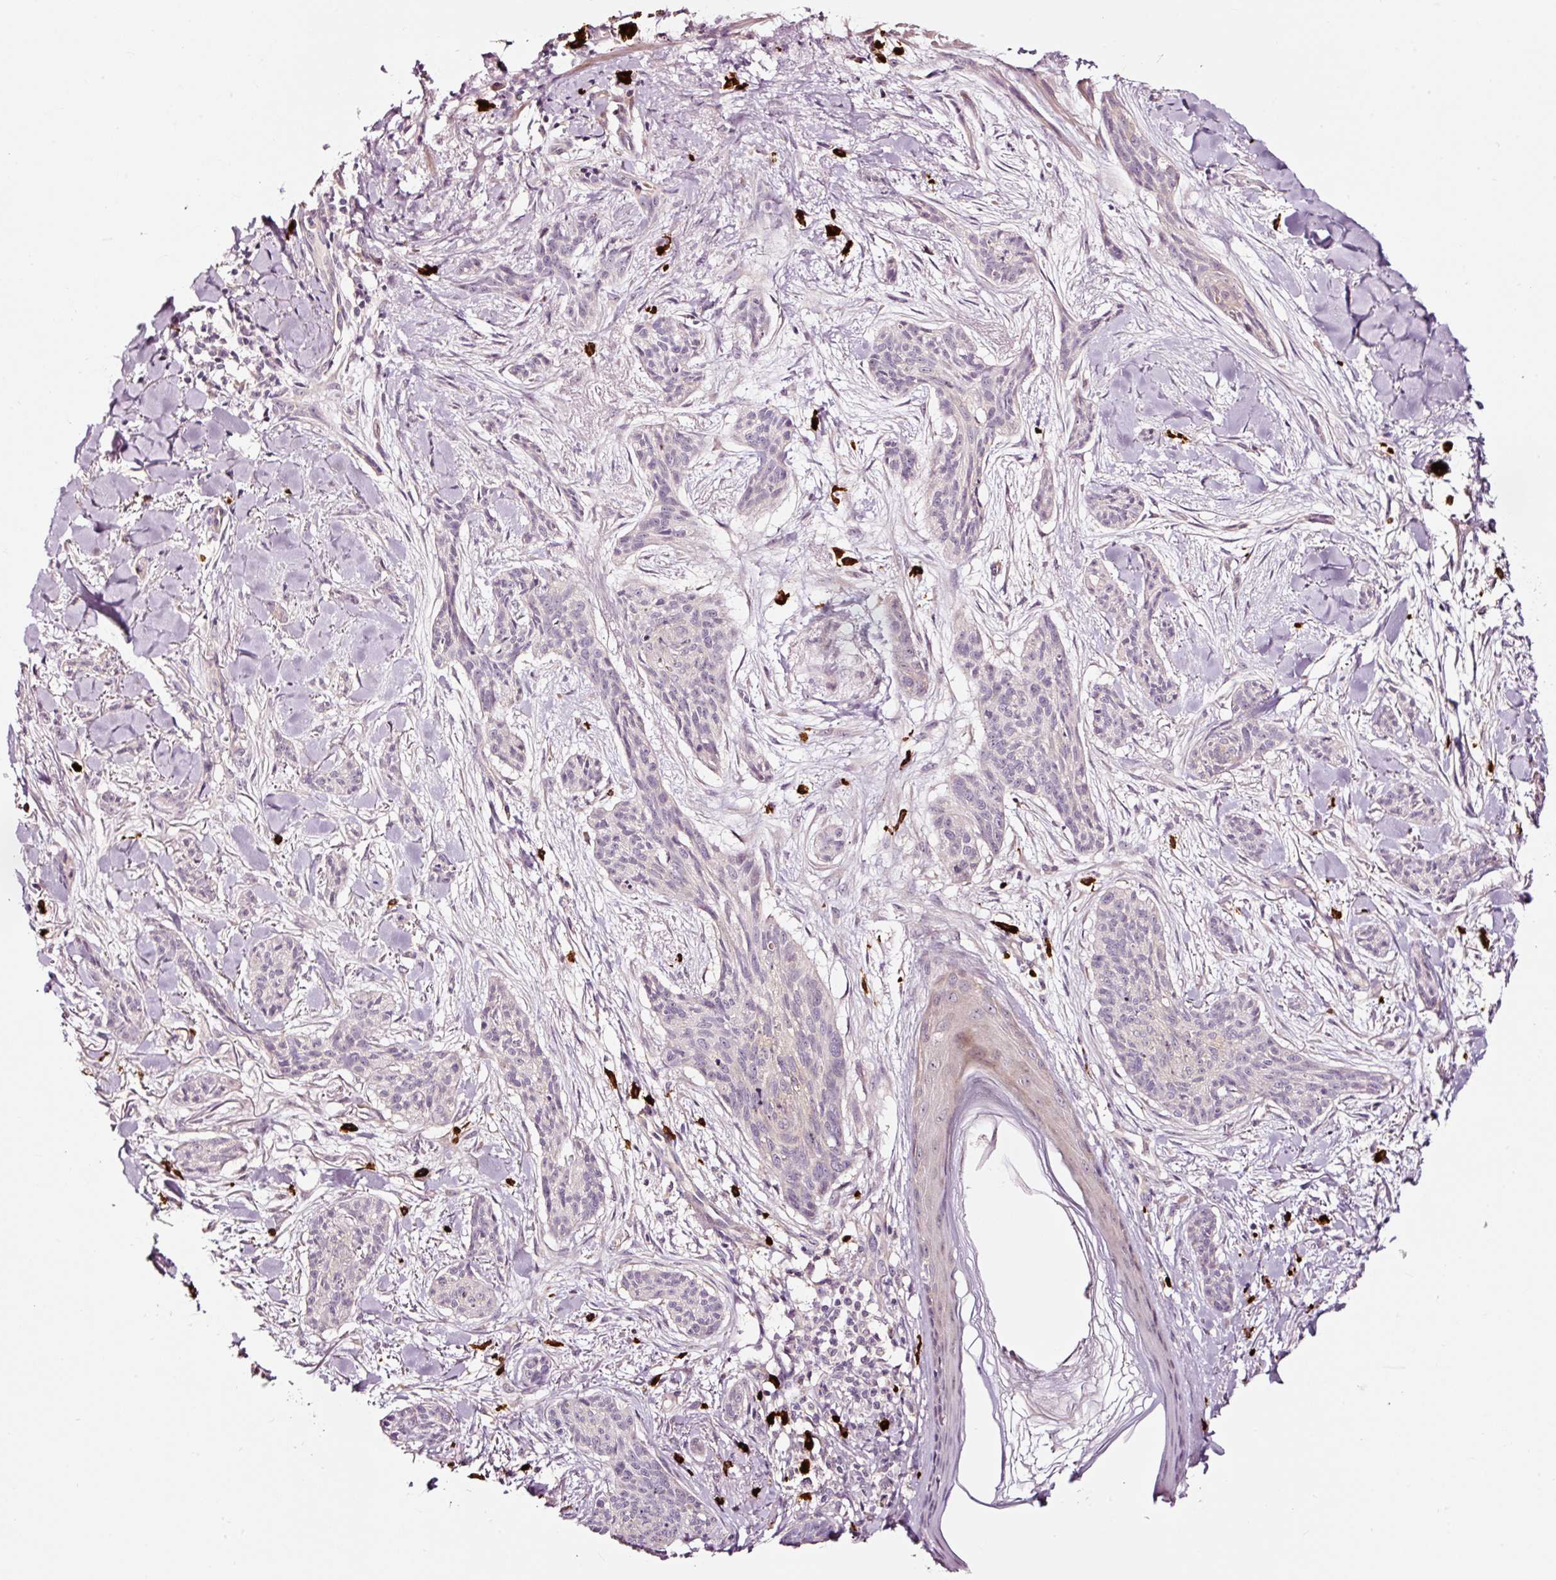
{"staining": {"intensity": "negative", "quantity": "none", "location": "none"}, "tissue": "skin cancer", "cell_type": "Tumor cells", "image_type": "cancer", "snomed": [{"axis": "morphology", "description": "Basal cell carcinoma"}, {"axis": "topography", "description": "Skin"}], "caption": "DAB immunohistochemical staining of basal cell carcinoma (skin) demonstrates no significant staining in tumor cells. (Brightfield microscopy of DAB (3,3'-diaminobenzidine) IHC at high magnification).", "gene": "UTP14A", "patient": {"sex": "male", "age": 52}}